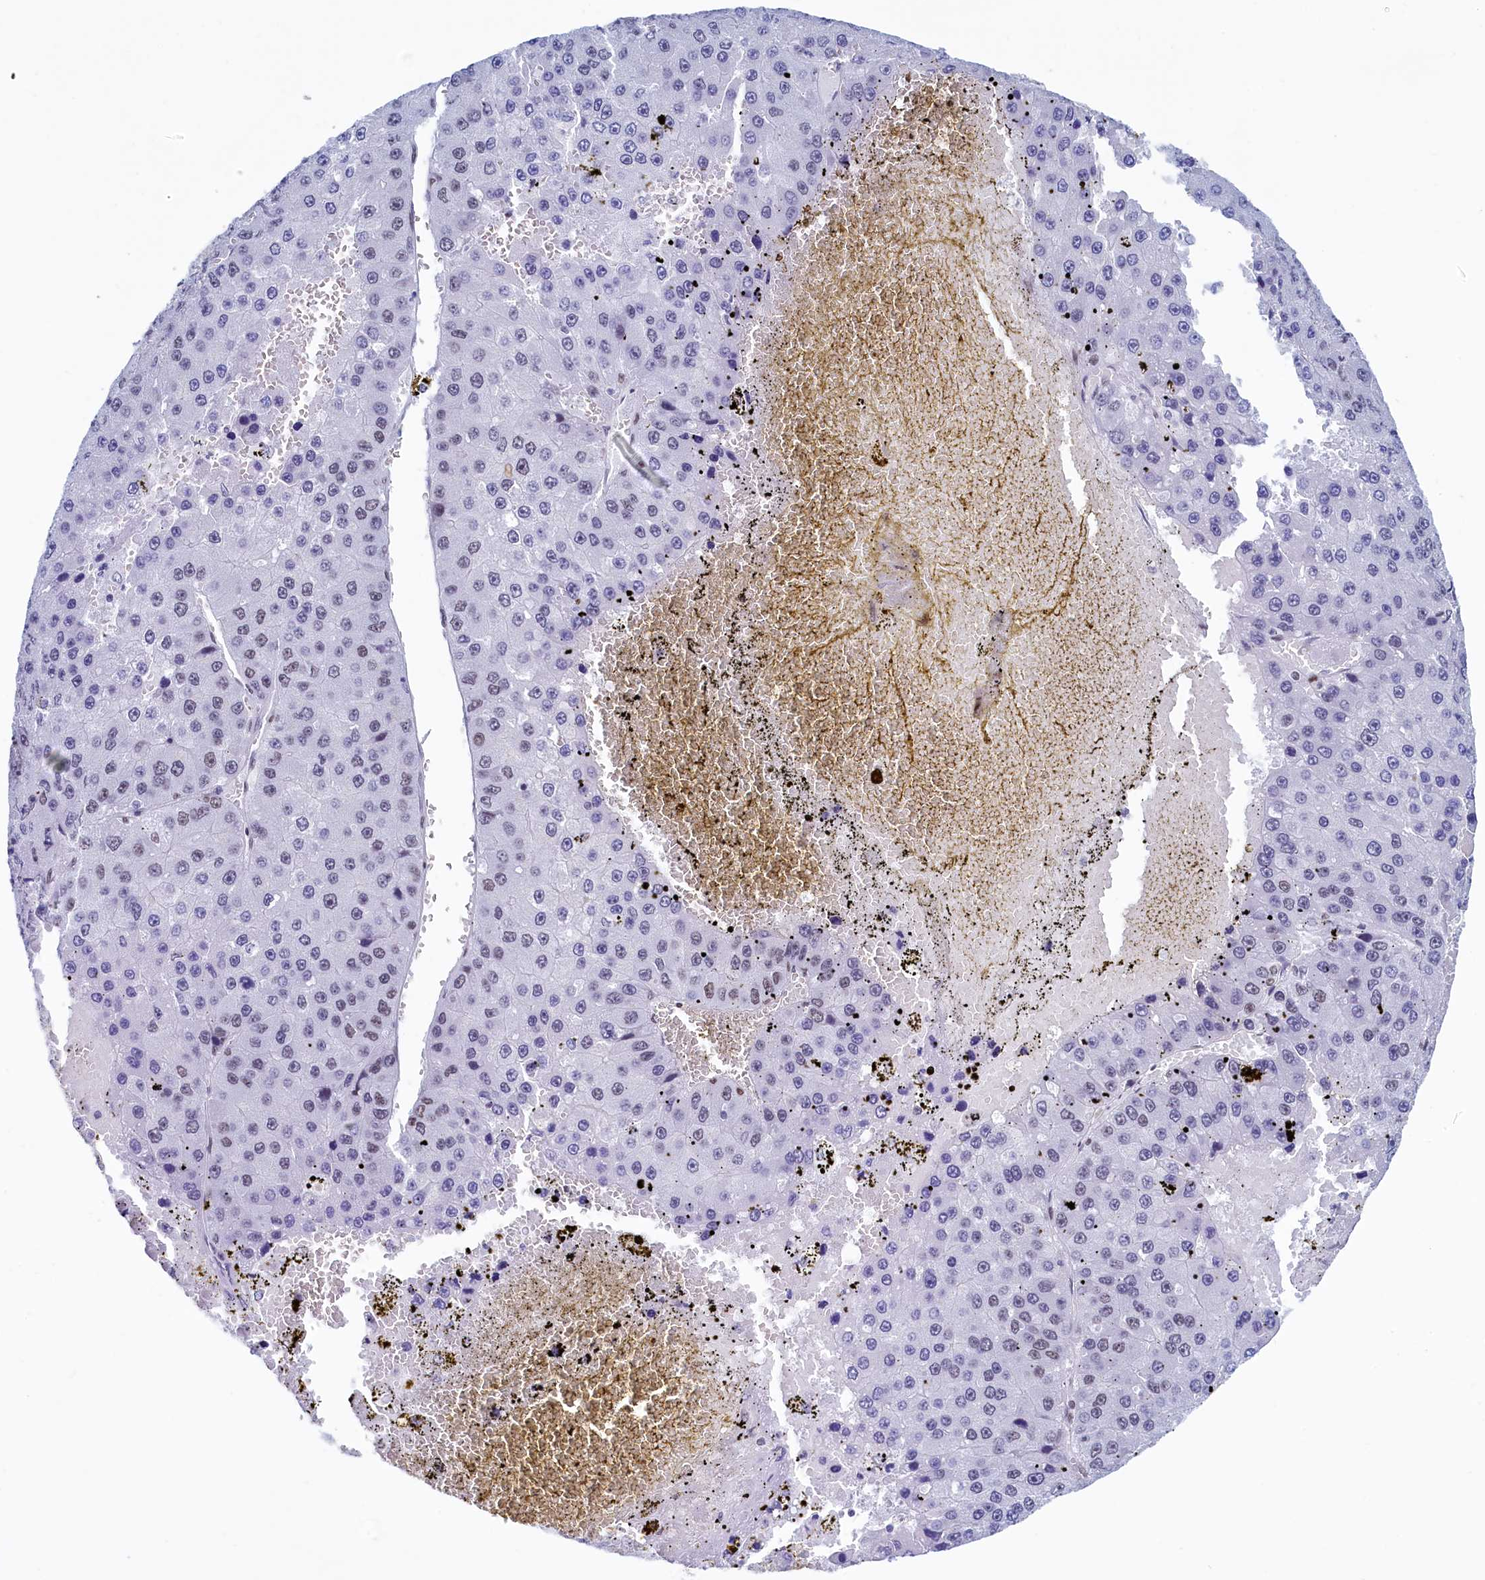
{"staining": {"intensity": "negative", "quantity": "none", "location": "none"}, "tissue": "liver cancer", "cell_type": "Tumor cells", "image_type": "cancer", "snomed": [{"axis": "morphology", "description": "Carcinoma, Hepatocellular, NOS"}, {"axis": "topography", "description": "Liver"}], "caption": "A high-resolution micrograph shows immunohistochemistry (IHC) staining of liver hepatocellular carcinoma, which displays no significant staining in tumor cells.", "gene": "SUGP2", "patient": {"sex": "female", "age": 73}}